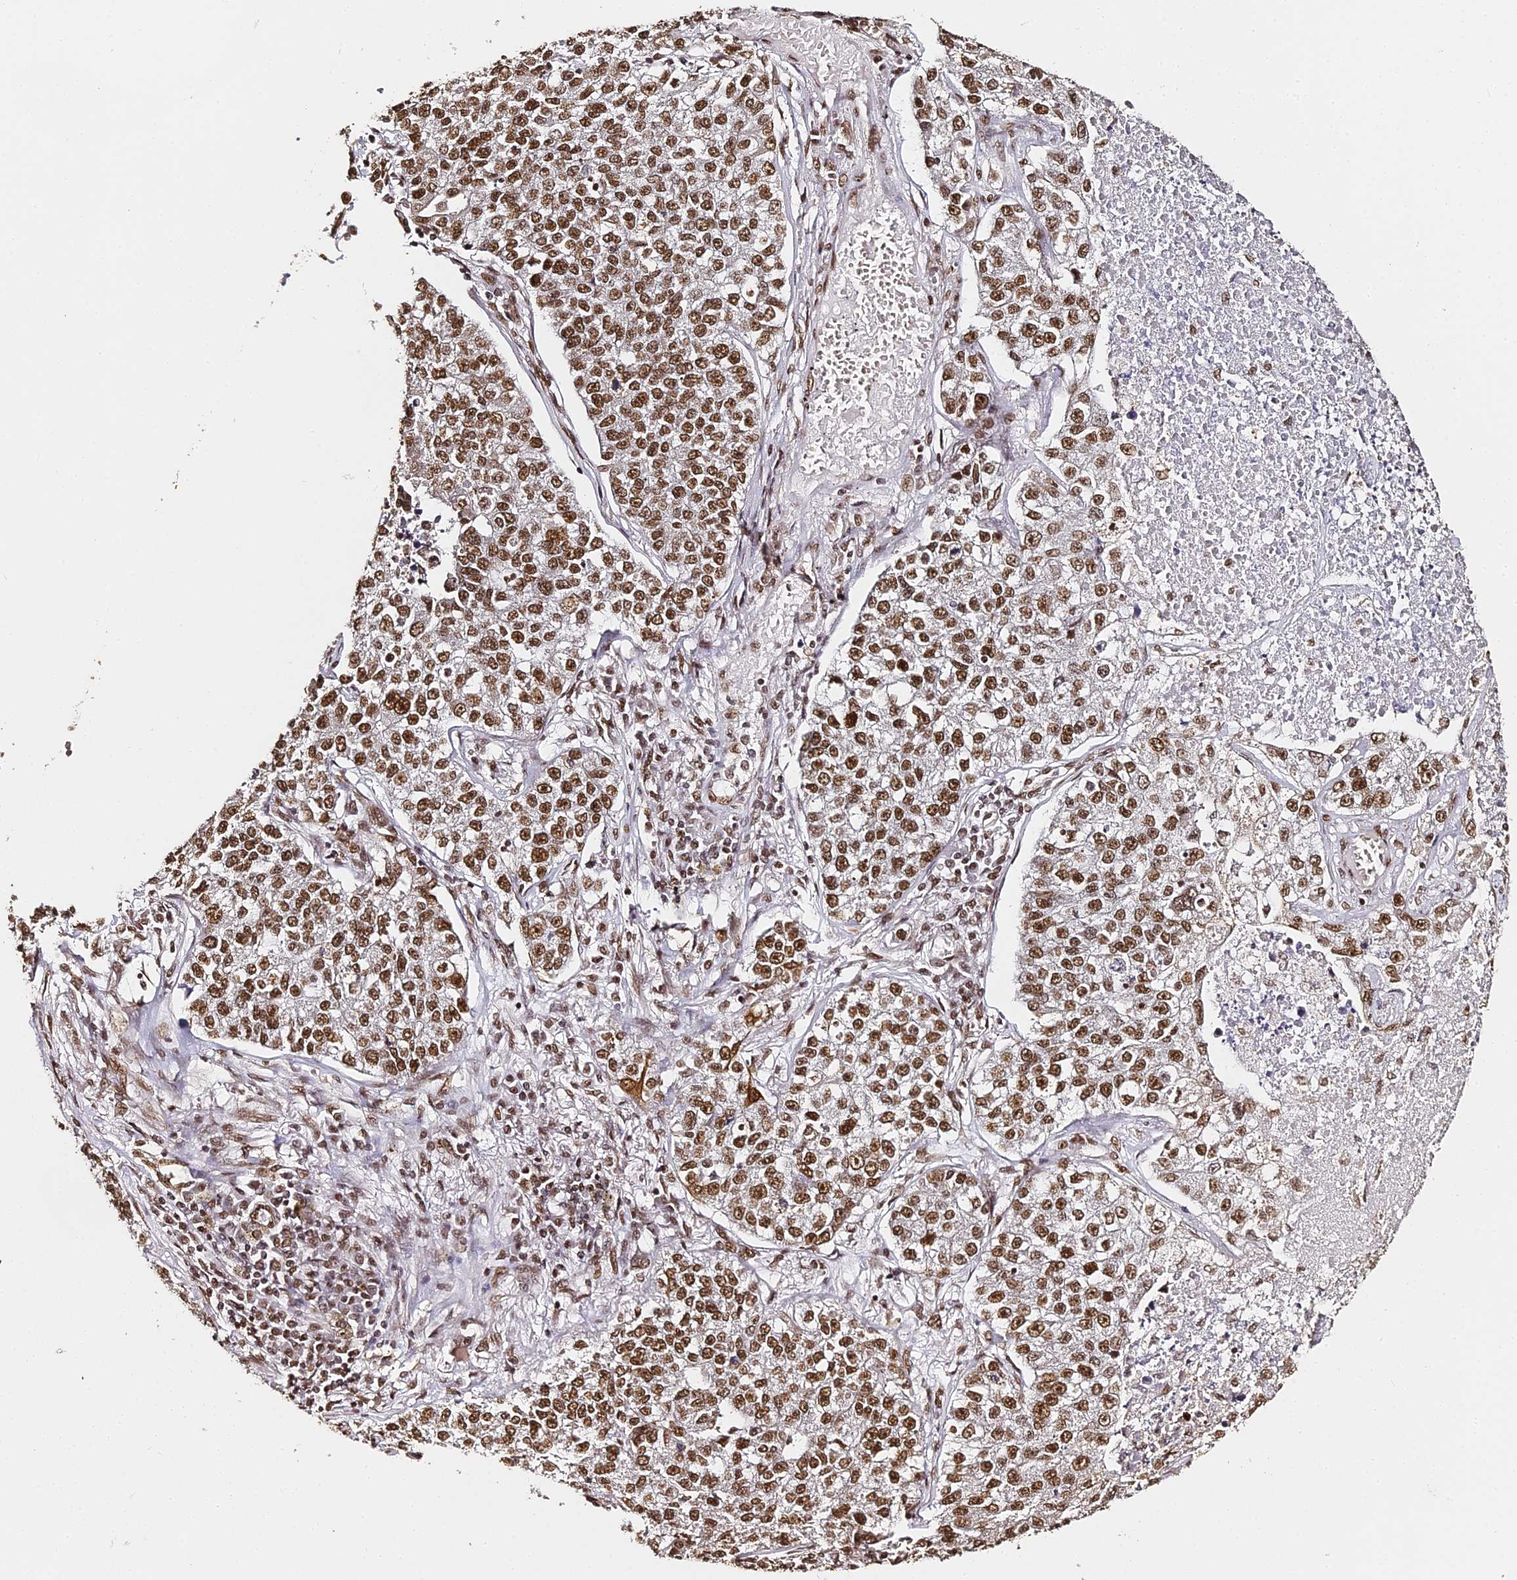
{"staining": {"intensity": "strong", "quantity": ">75%", "location": "nuclear"}, "tissue": "lung cancer", "cell_type": "Tumor cells", "image_type": "cancer", "snomed": [{"axis": "morphology", "description": "Adenocarcinoma, NOS"}, {"axis": "topography", "description": "Lung"}], "caption": "DAB immunohistochemical staining of lung adenocarcinoma reveals strong nuclear protein positivity in about >75% of tumor cells.", "gene": "HNRNPA1", "patient": {"sex": "male", "age": 49}}